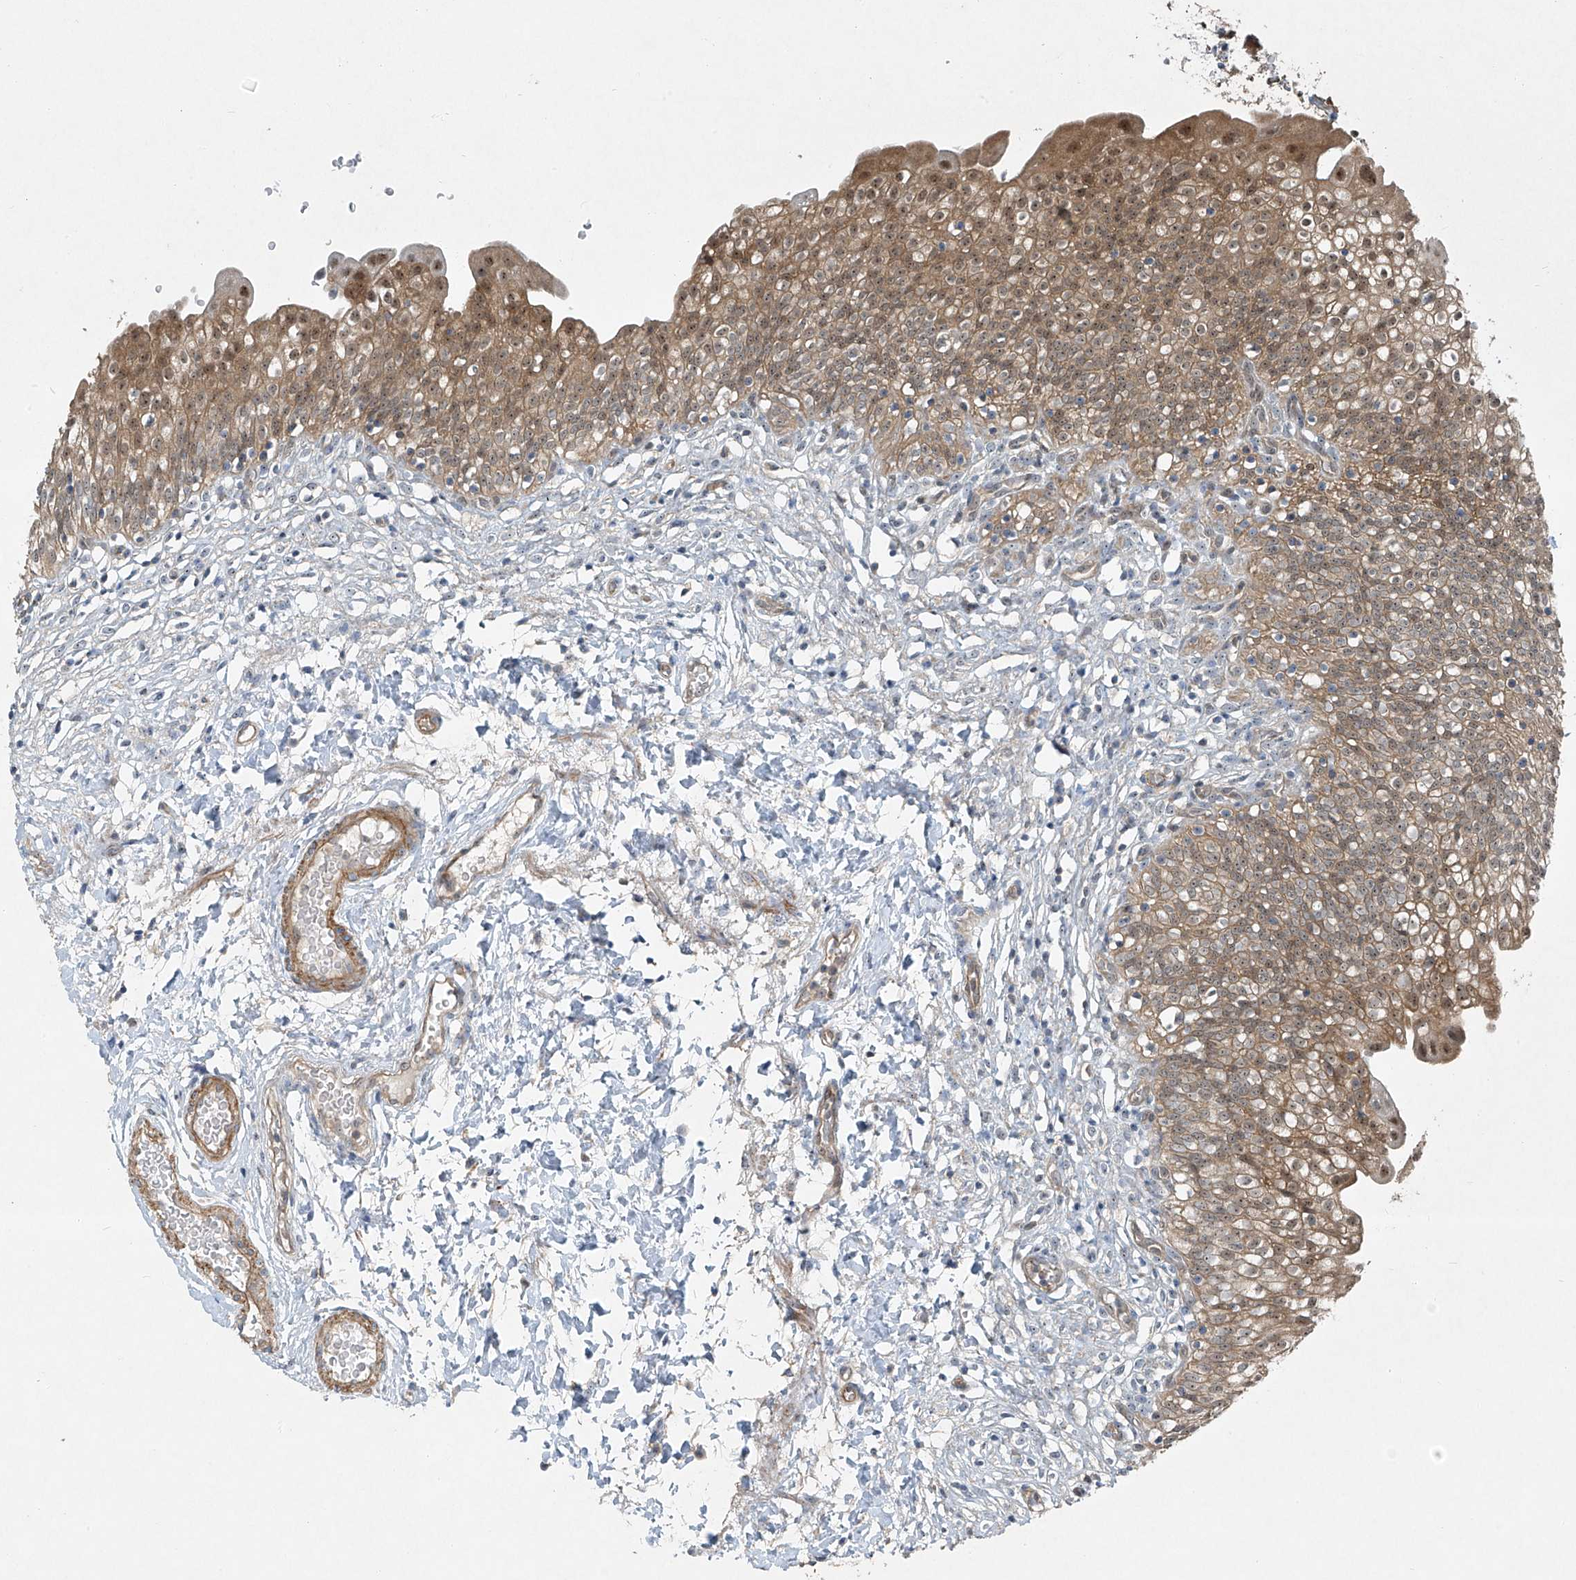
{"staining": {"intensity": "moderate", "quantity": ">75%", "location": "cytoplasmic/membranous,nuclear"}, "tissue": "urinary bladder", "cell_type": "Urothelial cells", "image_type": "normal", "snomed": [{"axis": "morphology", "description": "Normal tissue, NOS"}, {"axis": "topography", "description": "Urinary bladder"}], "caption": "Urinary bladder stained with immunohistochemistry exhibits moderate cytoplasmic/membranous,nuclear expression in about >75% of urothelial cells.", "gene": "PPCS", "patient": {"sex": "male", "age": 55}}